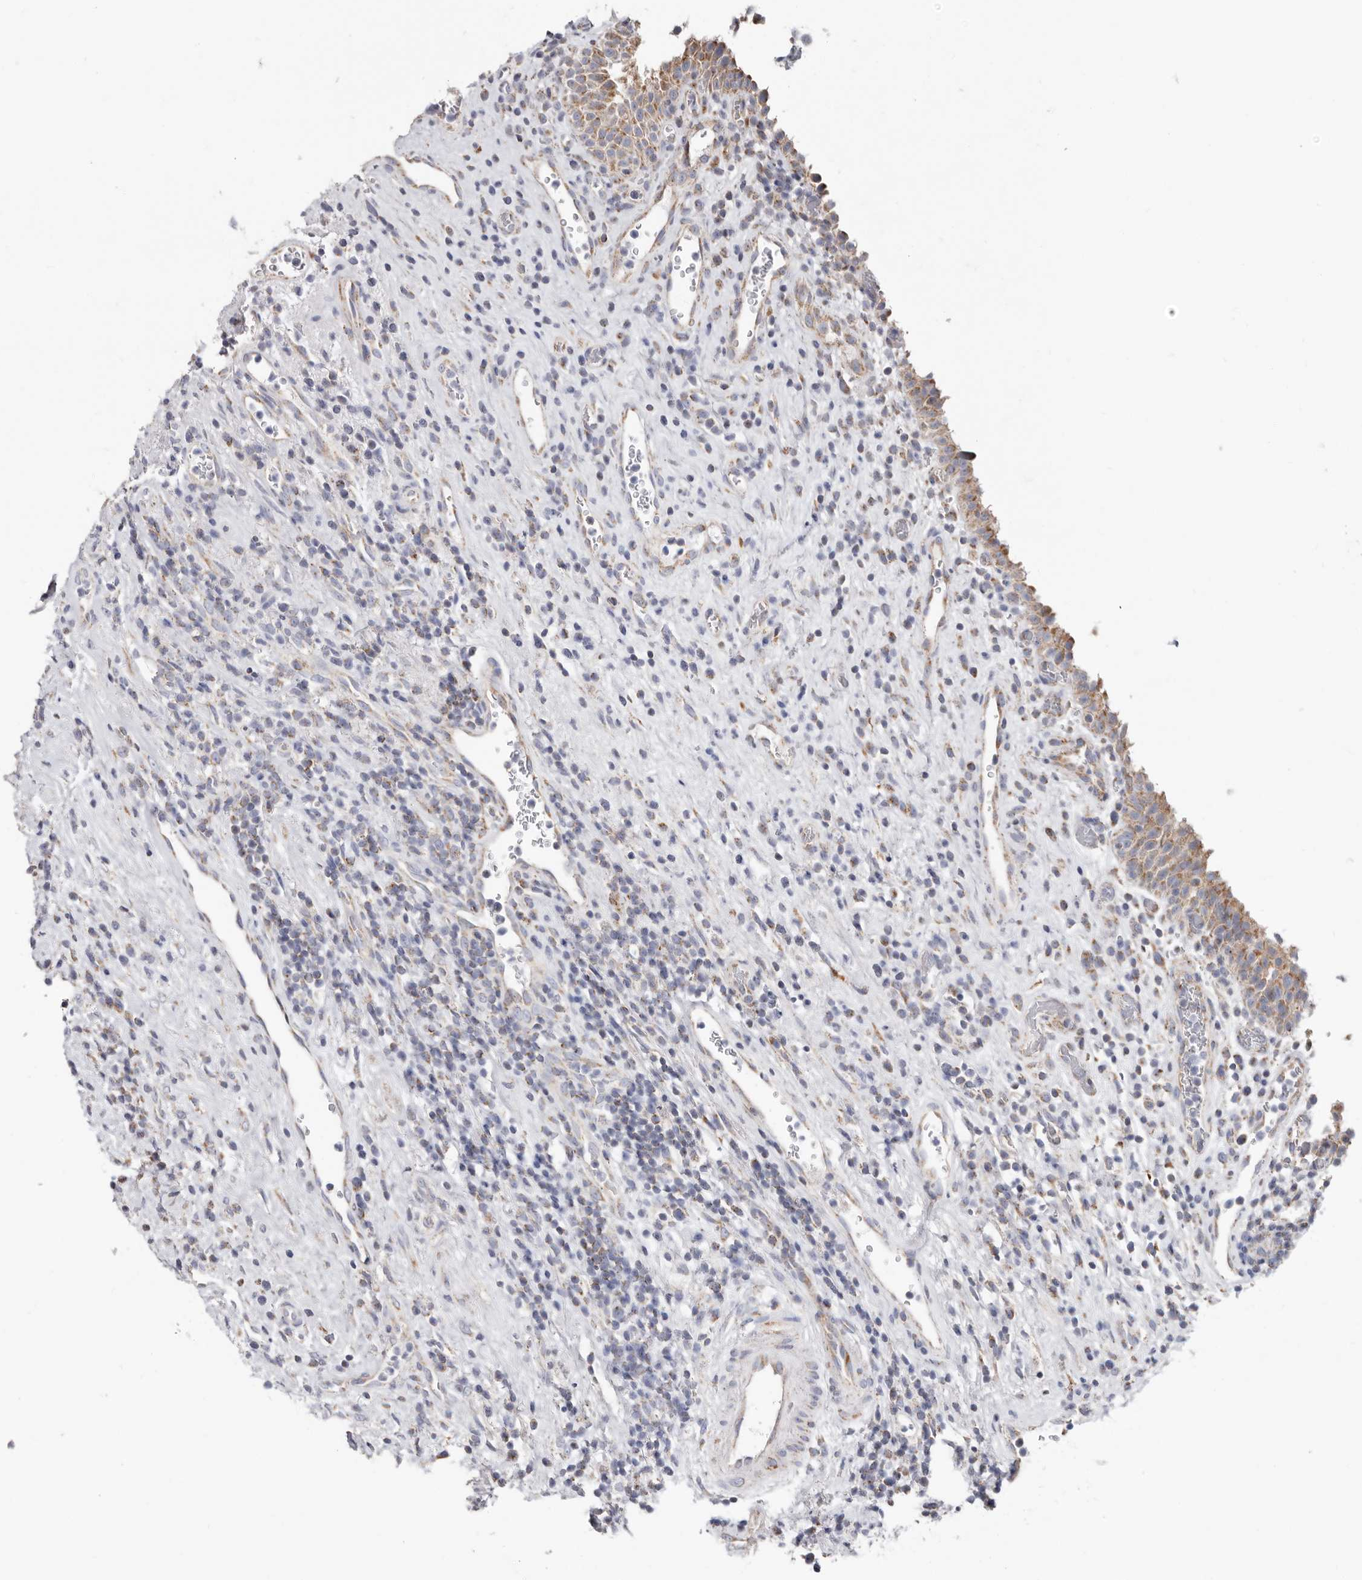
{"staining": {"intensity": "moderate", "quantity": ">75%", "location": "cytoplasmic/membranous"}, "tissue": "urinary bladder", "cell_type": "Urothelial cells", "image_type": "normal", "snomed": [{"axis": "morphology", "description": "Normal tissue, NOS"}, {"axis": "morphology", "description": "Inflammation, NOS"}, {"axis": "topography", "description": "Urinary bladder"}], "caption": "This is a micrograph of immunohistochemistry staining of normal urinary bladder, which shows moderate positivity in the cytoplasmic/membranous of urothelial cells.", "gene": "RSPO2", "patient": {"sex": "female", "age": 75}}